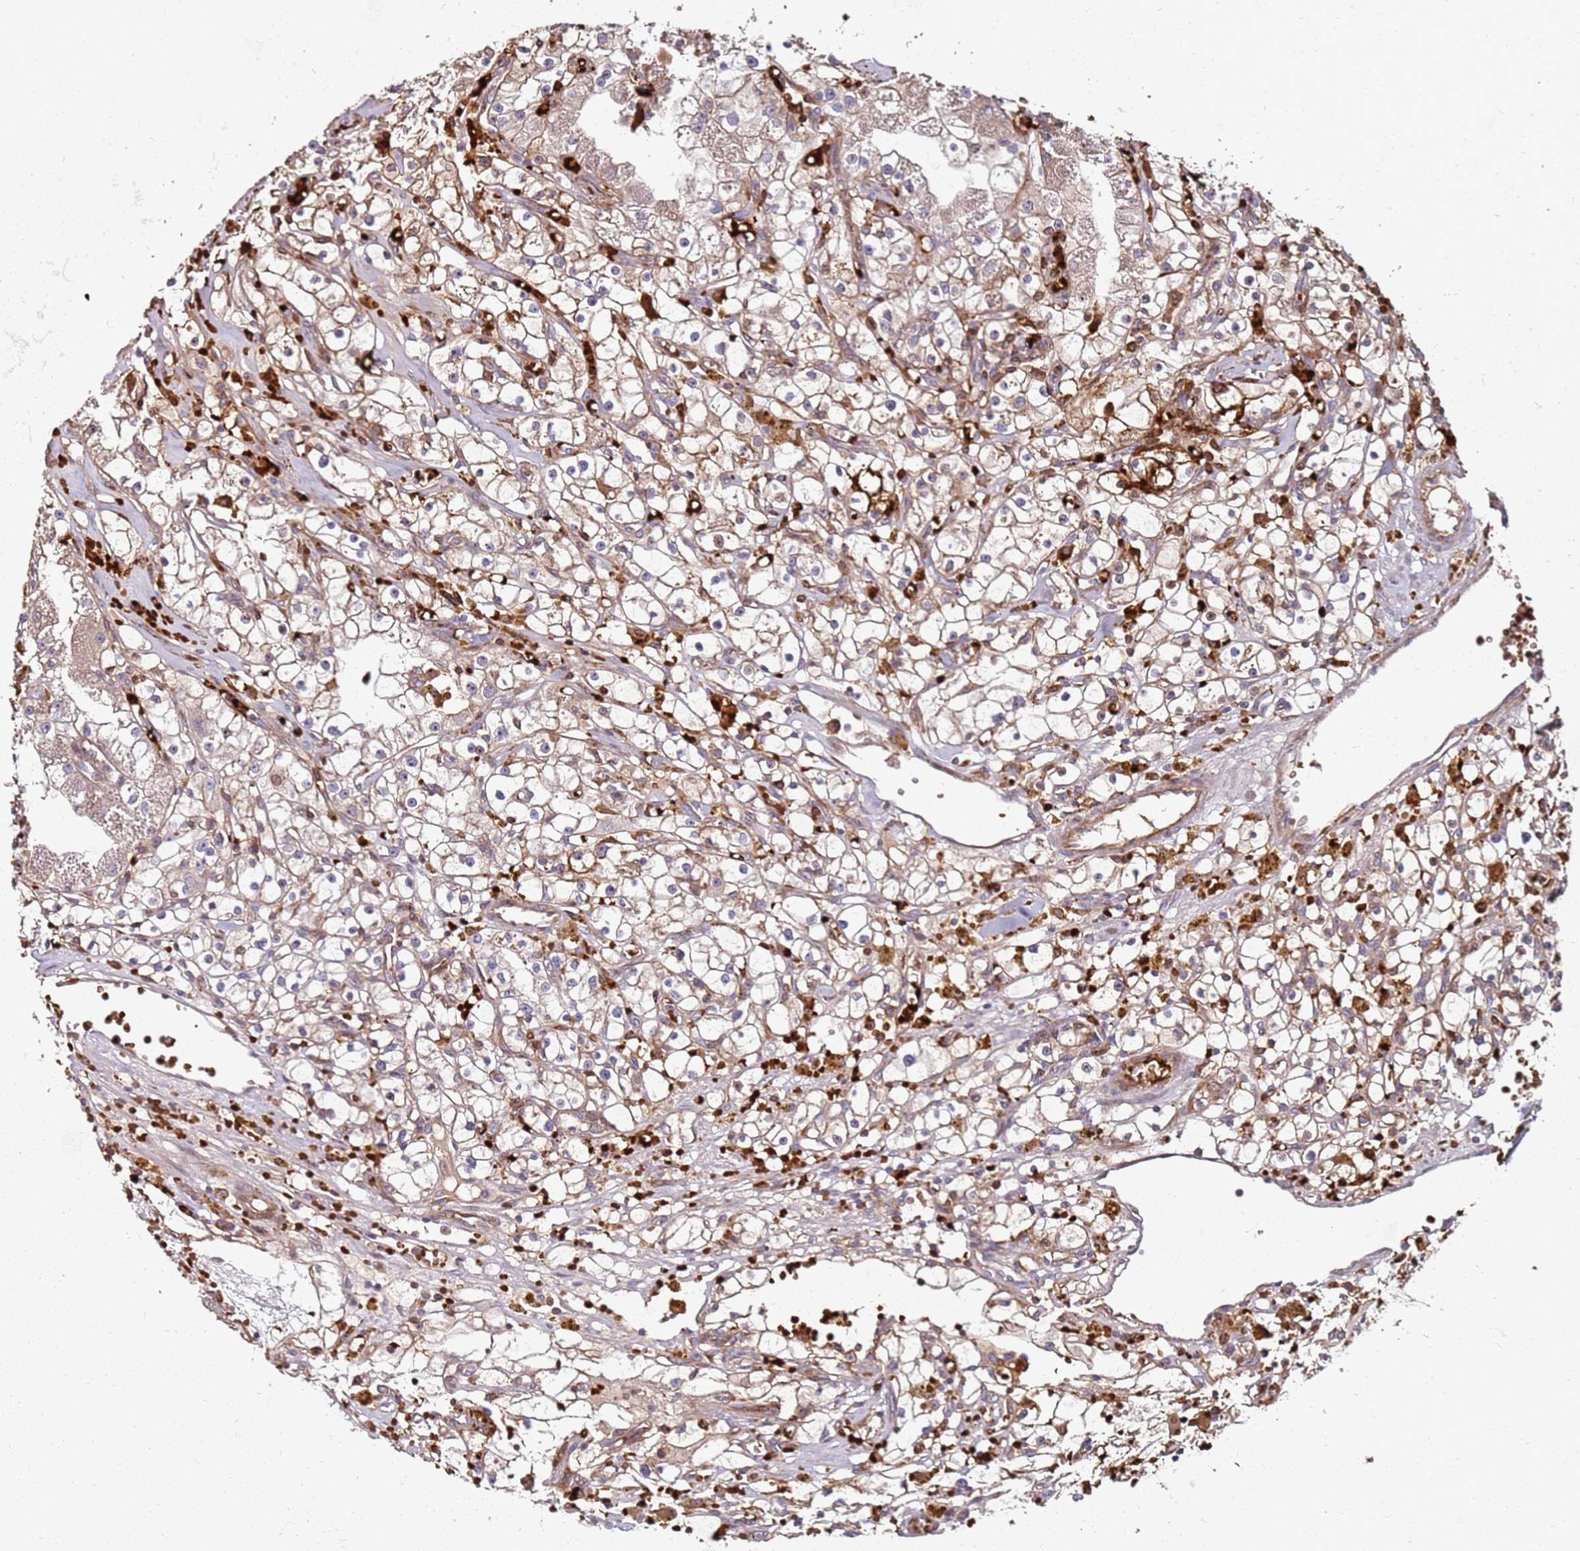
{"staining": {"intensity": "moderate", "quantity": "<25%", "location": "cytoplasmic/membranous"}, "tissue": "renal cancer", "cell_type": "Tumor cells", "image_type": "cancer", "snomed": [{"axis": "morphology", "description": "Adenocarcinoma, NOS"}, {"axis": "topography", "description": "Kidney"}], "caption": "An immunohistochemistry (IHC) histopathology image of tumor tissue is shown. Protein staining in brown highlights moderate cytoplasmic/membranous positivity in renal cancer within tumor cells. (DAB IHC, brown staining for protein, blue staining for nuclei).", "gene": "RNF11", "patient": {"sex": "male", "age": 56}}